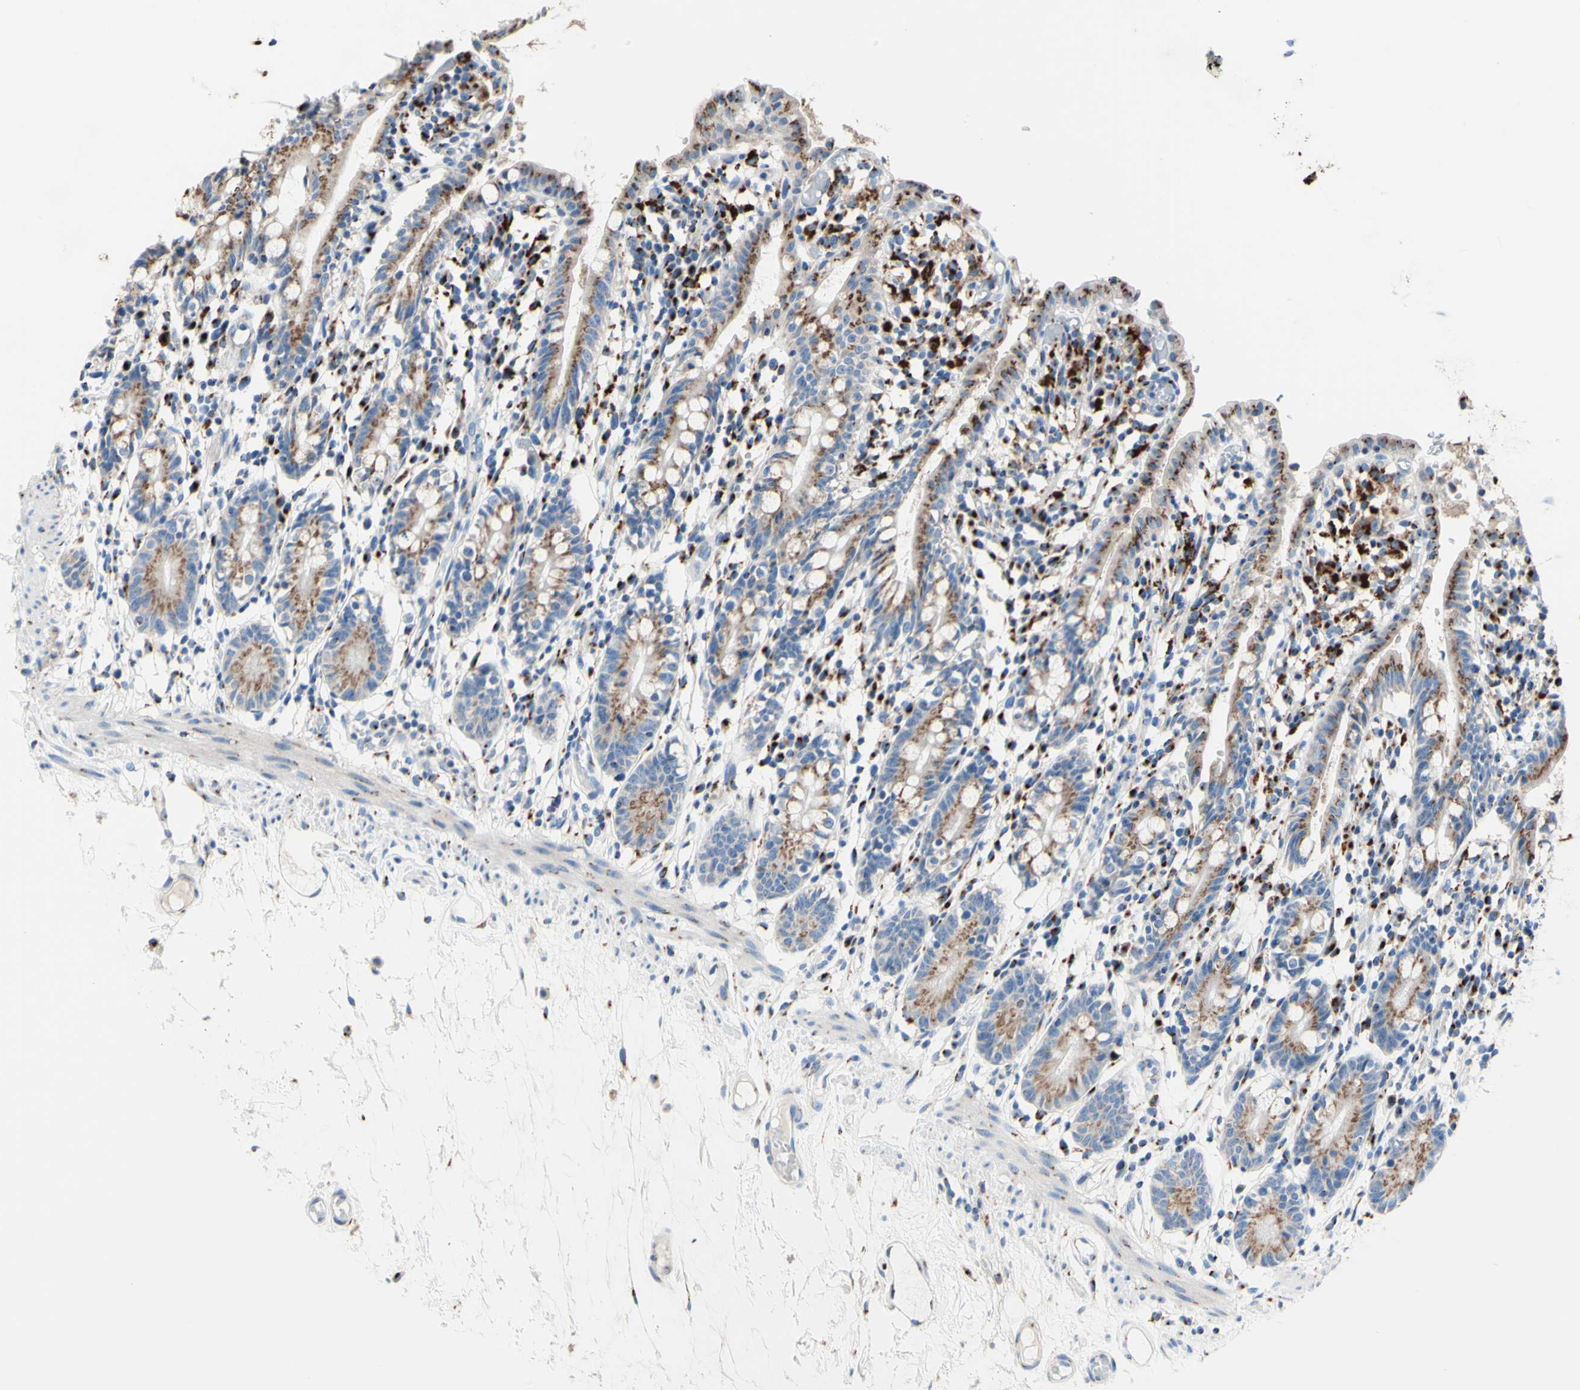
{"staining": {"intensity": "moderate", "quantity": ">75%", "location": "cytoplasmic/membranous"}, "tissue": "small intestine", "cell_type": "Glandular cells", "image_type": "normal", "snomed": [{"axis": "morphology", "description": "Normal tissue, NOS"}, {"axis": "morphology", "description": "Cystadenocarcinoma, serous, Metastatic site"}, {"axis": "topography", "description": "Small intestine"}], "caption": "IHC (DAB (3,3'-diaminobenzidine)) staining of normal small intestine displays moderate cytoplasmic/membranous protein staining in about >75% of glandular cells. The staining was performed using DAB, with brown indicating positive protein expression. Nuclei are stained blue with hematoxylin.", "gene": "GALNT2", "patient": {"sex": "female", "age": 61}}